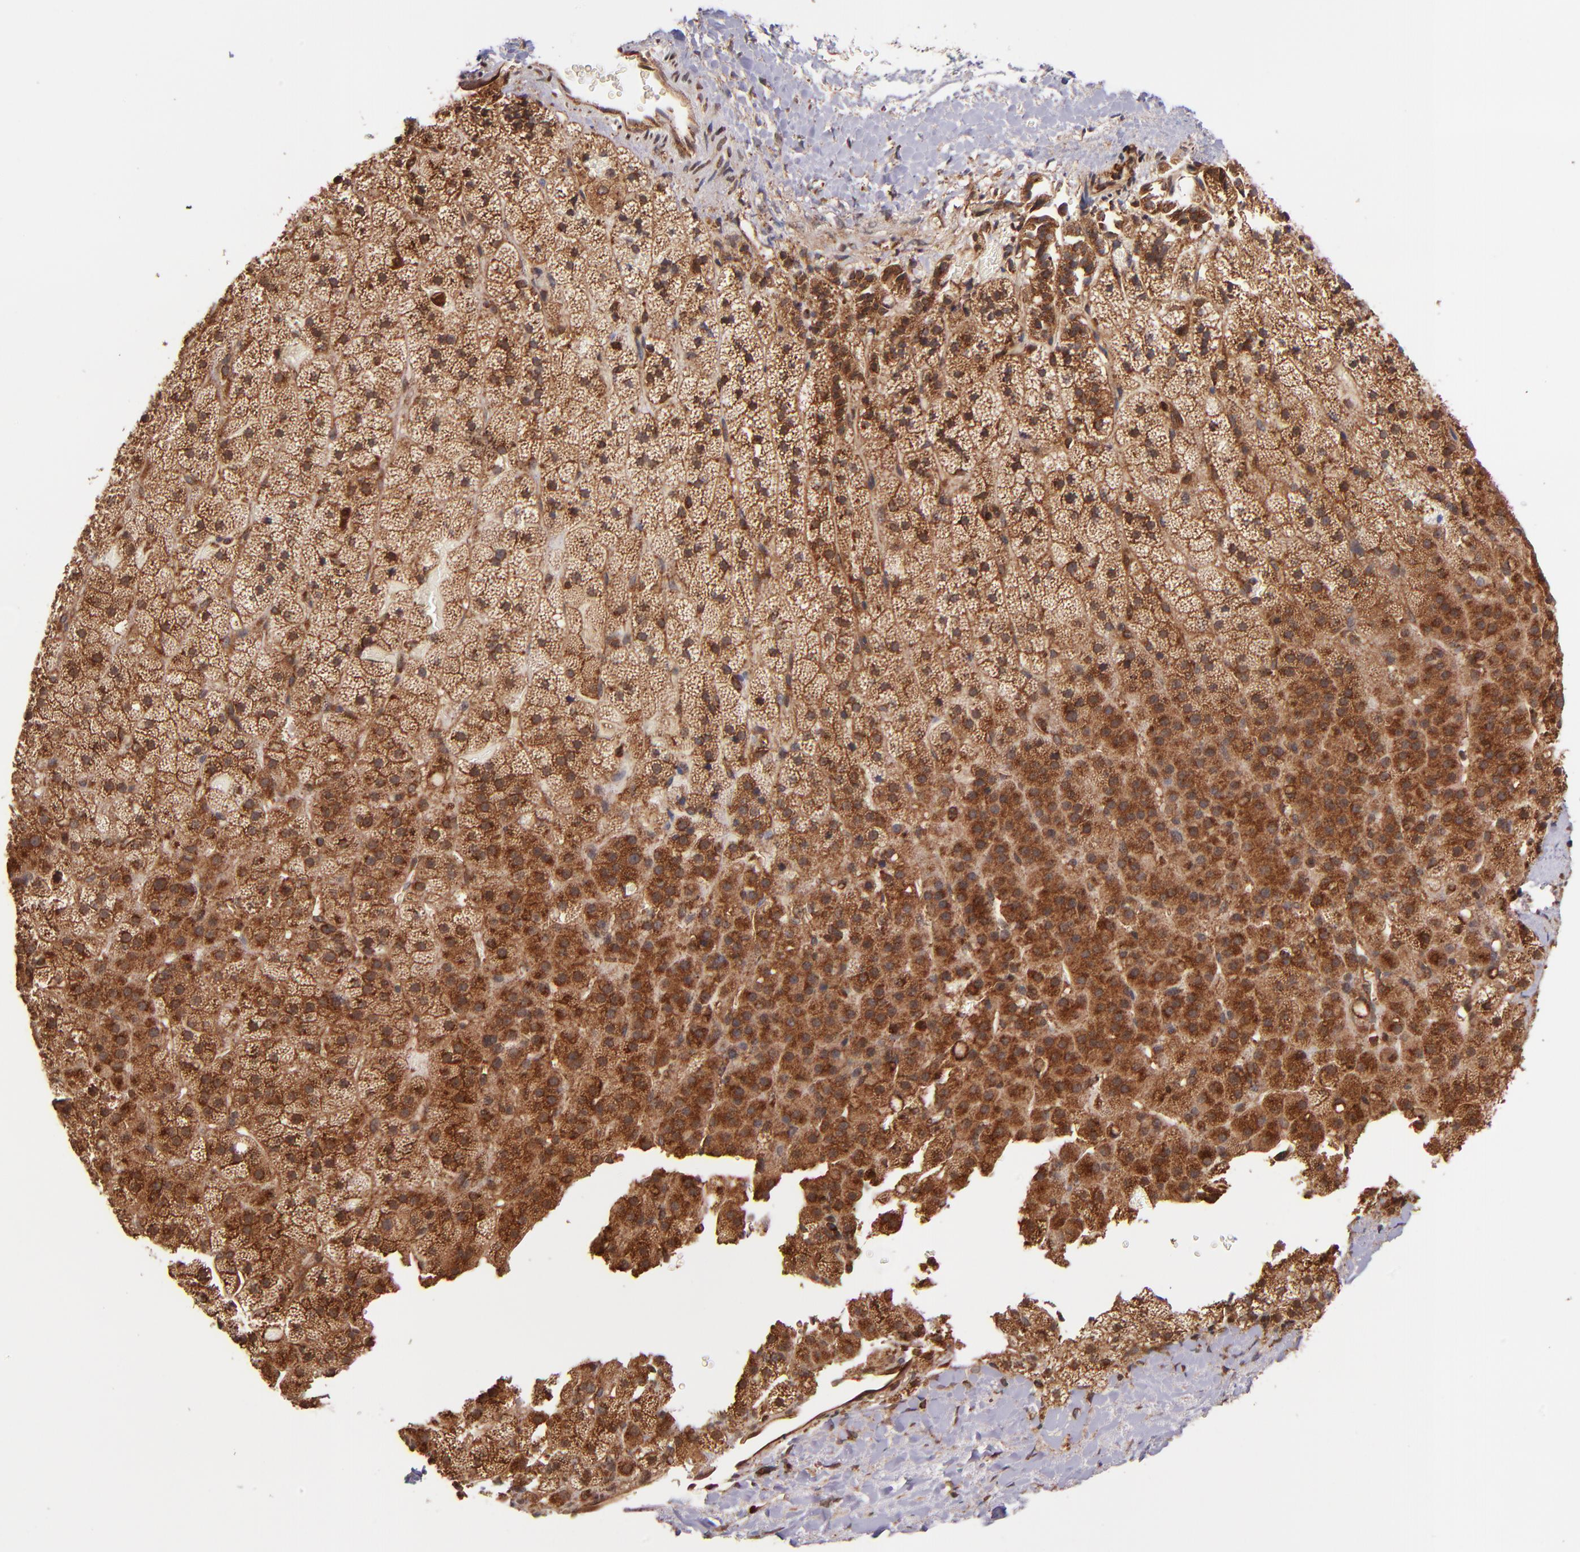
{"staining": {"intensity": "strong", "quantity": ">75%", "location": "cytoplasmic/membranous"}, "tissue": "adrenal gland", "cell_type": "Glandular cells", "image_type": "normal", "snomed": [{"axis": "morphology", "description": "Normal tissue, NOS"}, {"axis": "topography", "description": "Adrenal gland"}], "caption": "Benign adrenal gland was stained to show a protein in brown. There is high levels of strong cytoplasmic/membranous expression in about >75% of glandular cells.", "gene": "STX8", "patient": {"sex": "male", "age": 35}}